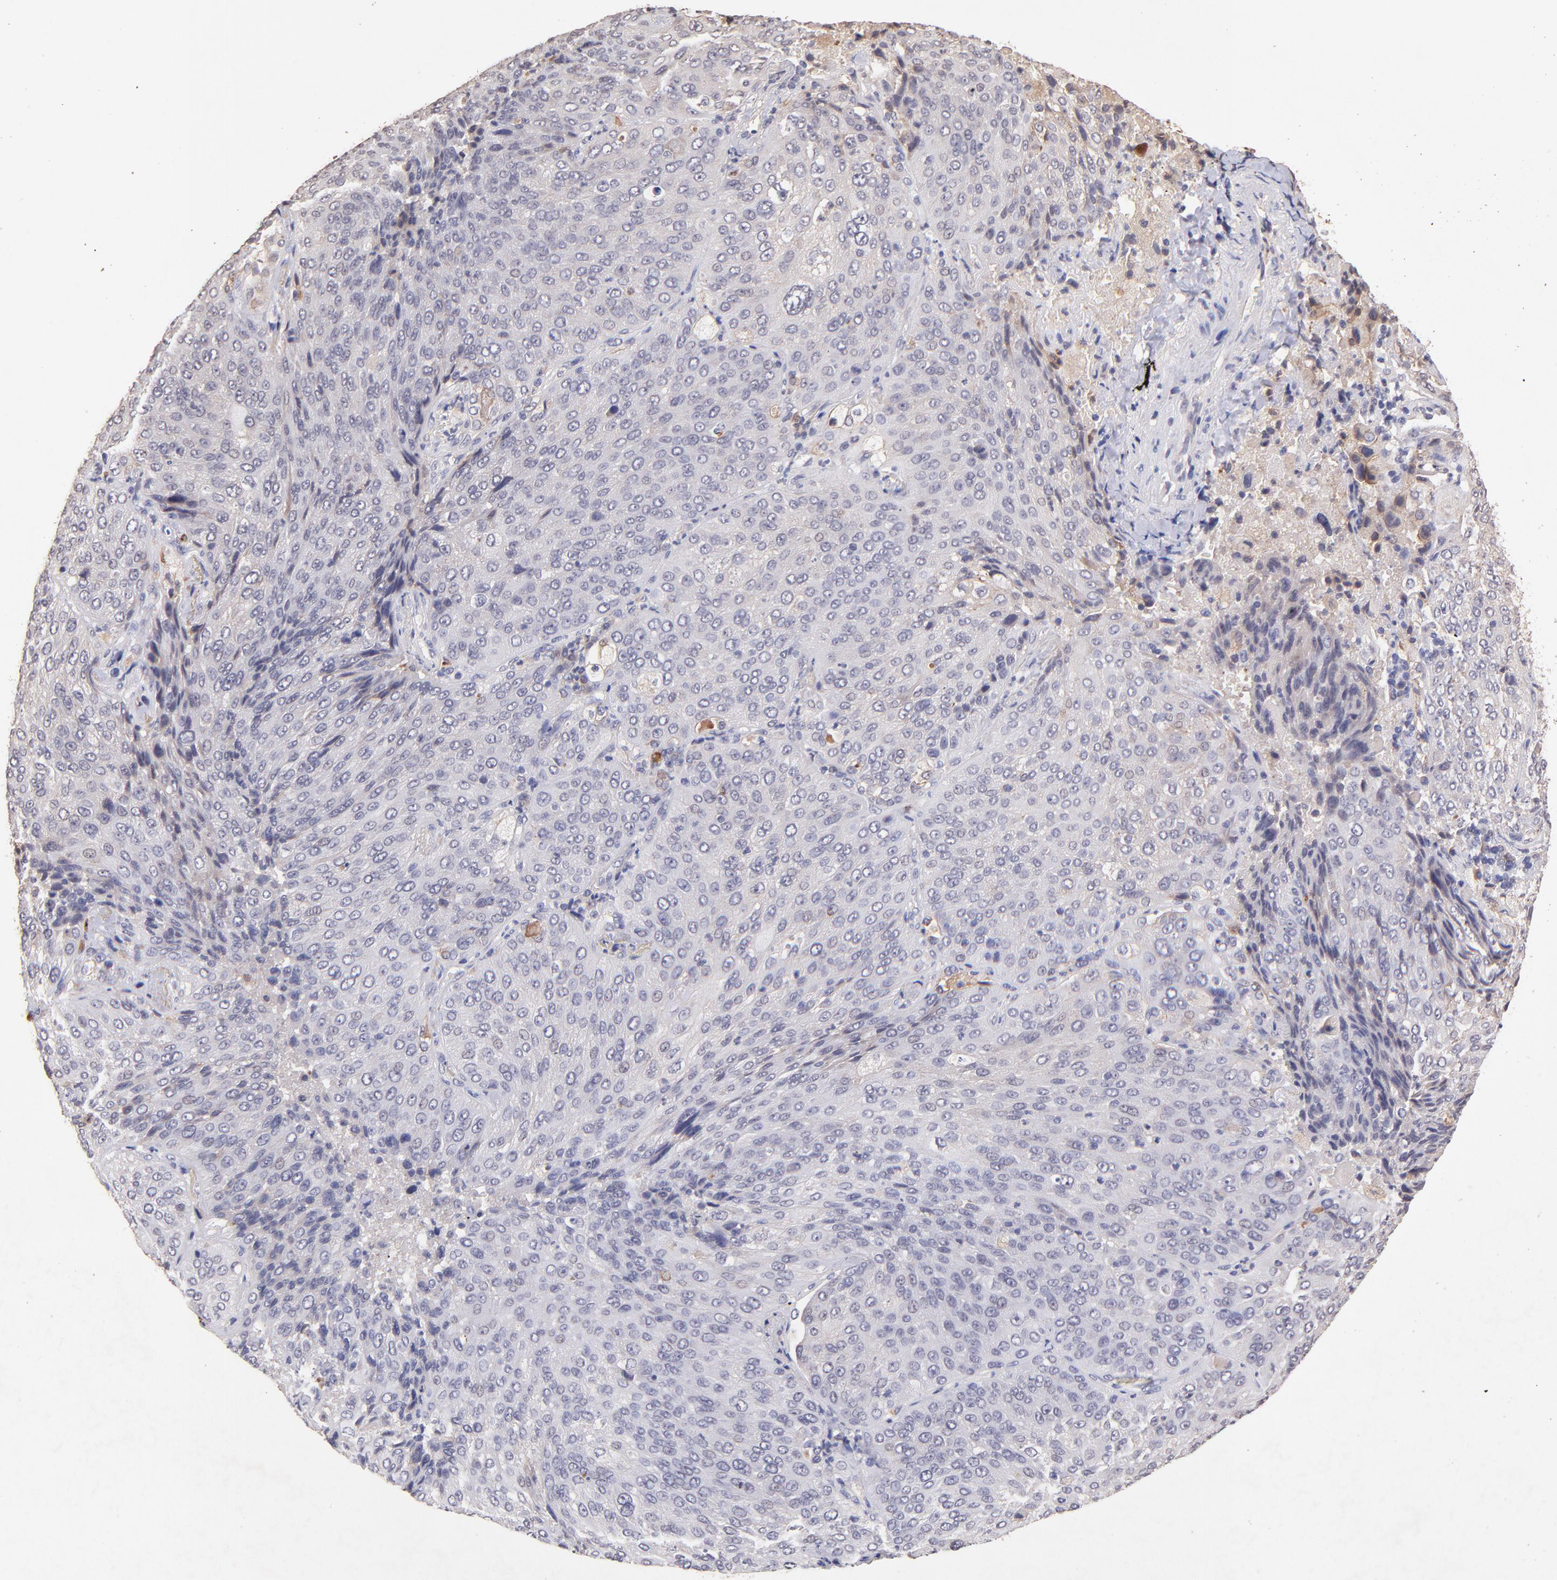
{"staining": {"intensity": "negative", "quantity": "none", "location": "none"}, "tissue": "lung cancer", "cell_type": "Tumor cells", "image_type": "cancer", "snomed": [{"axis": "morphology", "description": "Squamous cell carcinoma, NOS"}, {"axis": "topography", "description": "Lung"}], "caption": "Immunohistochemistry image of neoplastic tissue: human lung squamous cell carcinoma stained with DAB (3,3'-diaminobenzidine) demonstrates no significant protein positivity in tumor cells.", "gene": "RNASEL", "patient": {"sex": "male", "age": 54}}